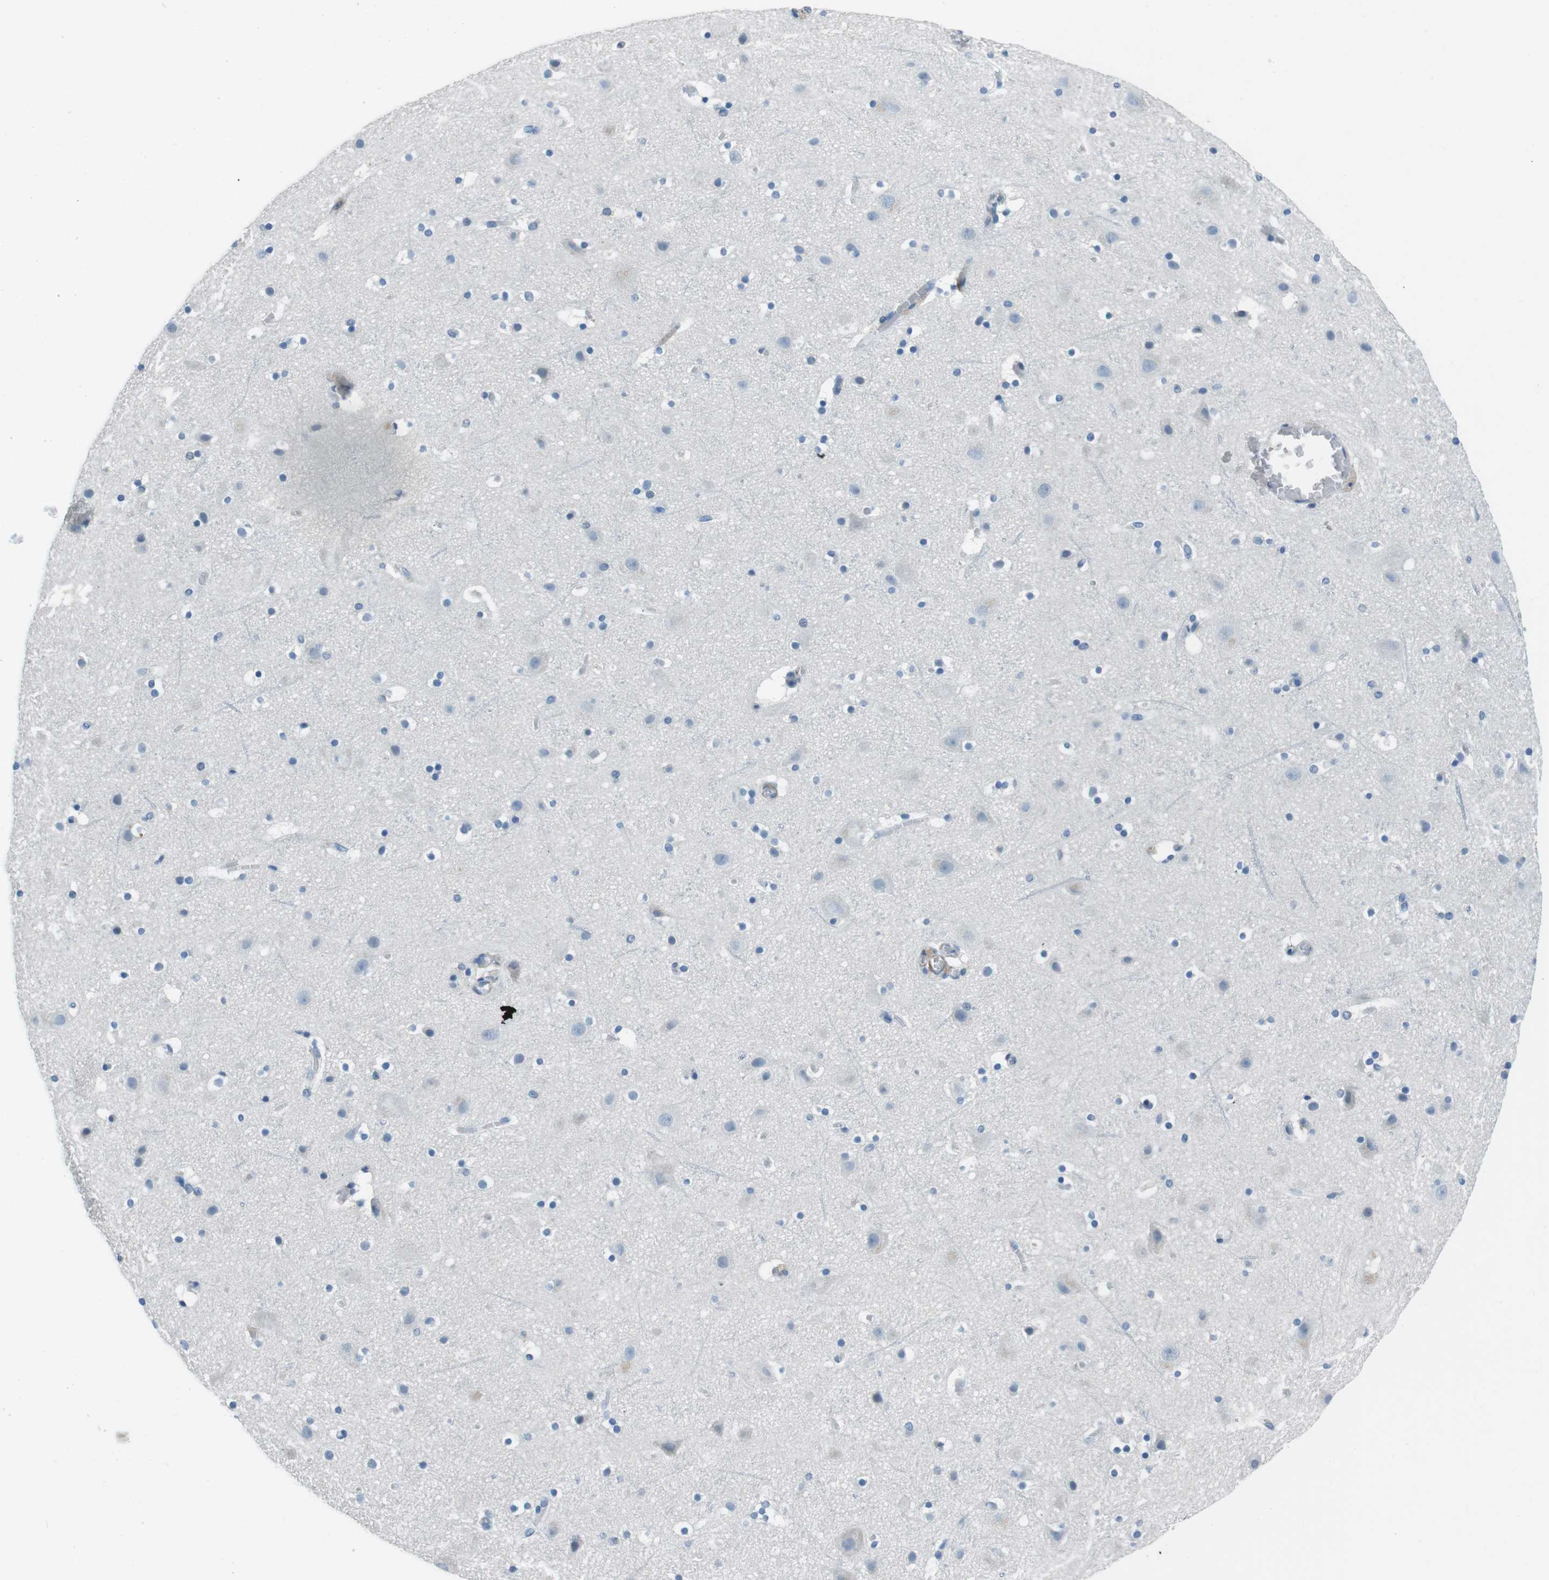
{"staining": {"intensity": "negative", "quantity": "none", "location": "none"}, "tissue": "cerebral cortex", "cell_type": "Endothelial cells", "image_type": "normal", "snomed": [{"axis": "morphology", "description": "Normal tissue, NOS"}, {"axis": "topography", "description": "Cerebral cortex"}], "caption": "DAB (3,3'-diaminobenzidine) immunohistochemical staining of benign human cerebral cortex displays no significant expression in endothelial cells. The staining was performed using DAB (3,3'-diaminobenzidine) to visualize the protein expression in brown, while the nuclei were stained in blue with hematoxylin (Magnification: 20x).", "gene": "ARVCF", "patient": {"sex": "male", "age": 45}}